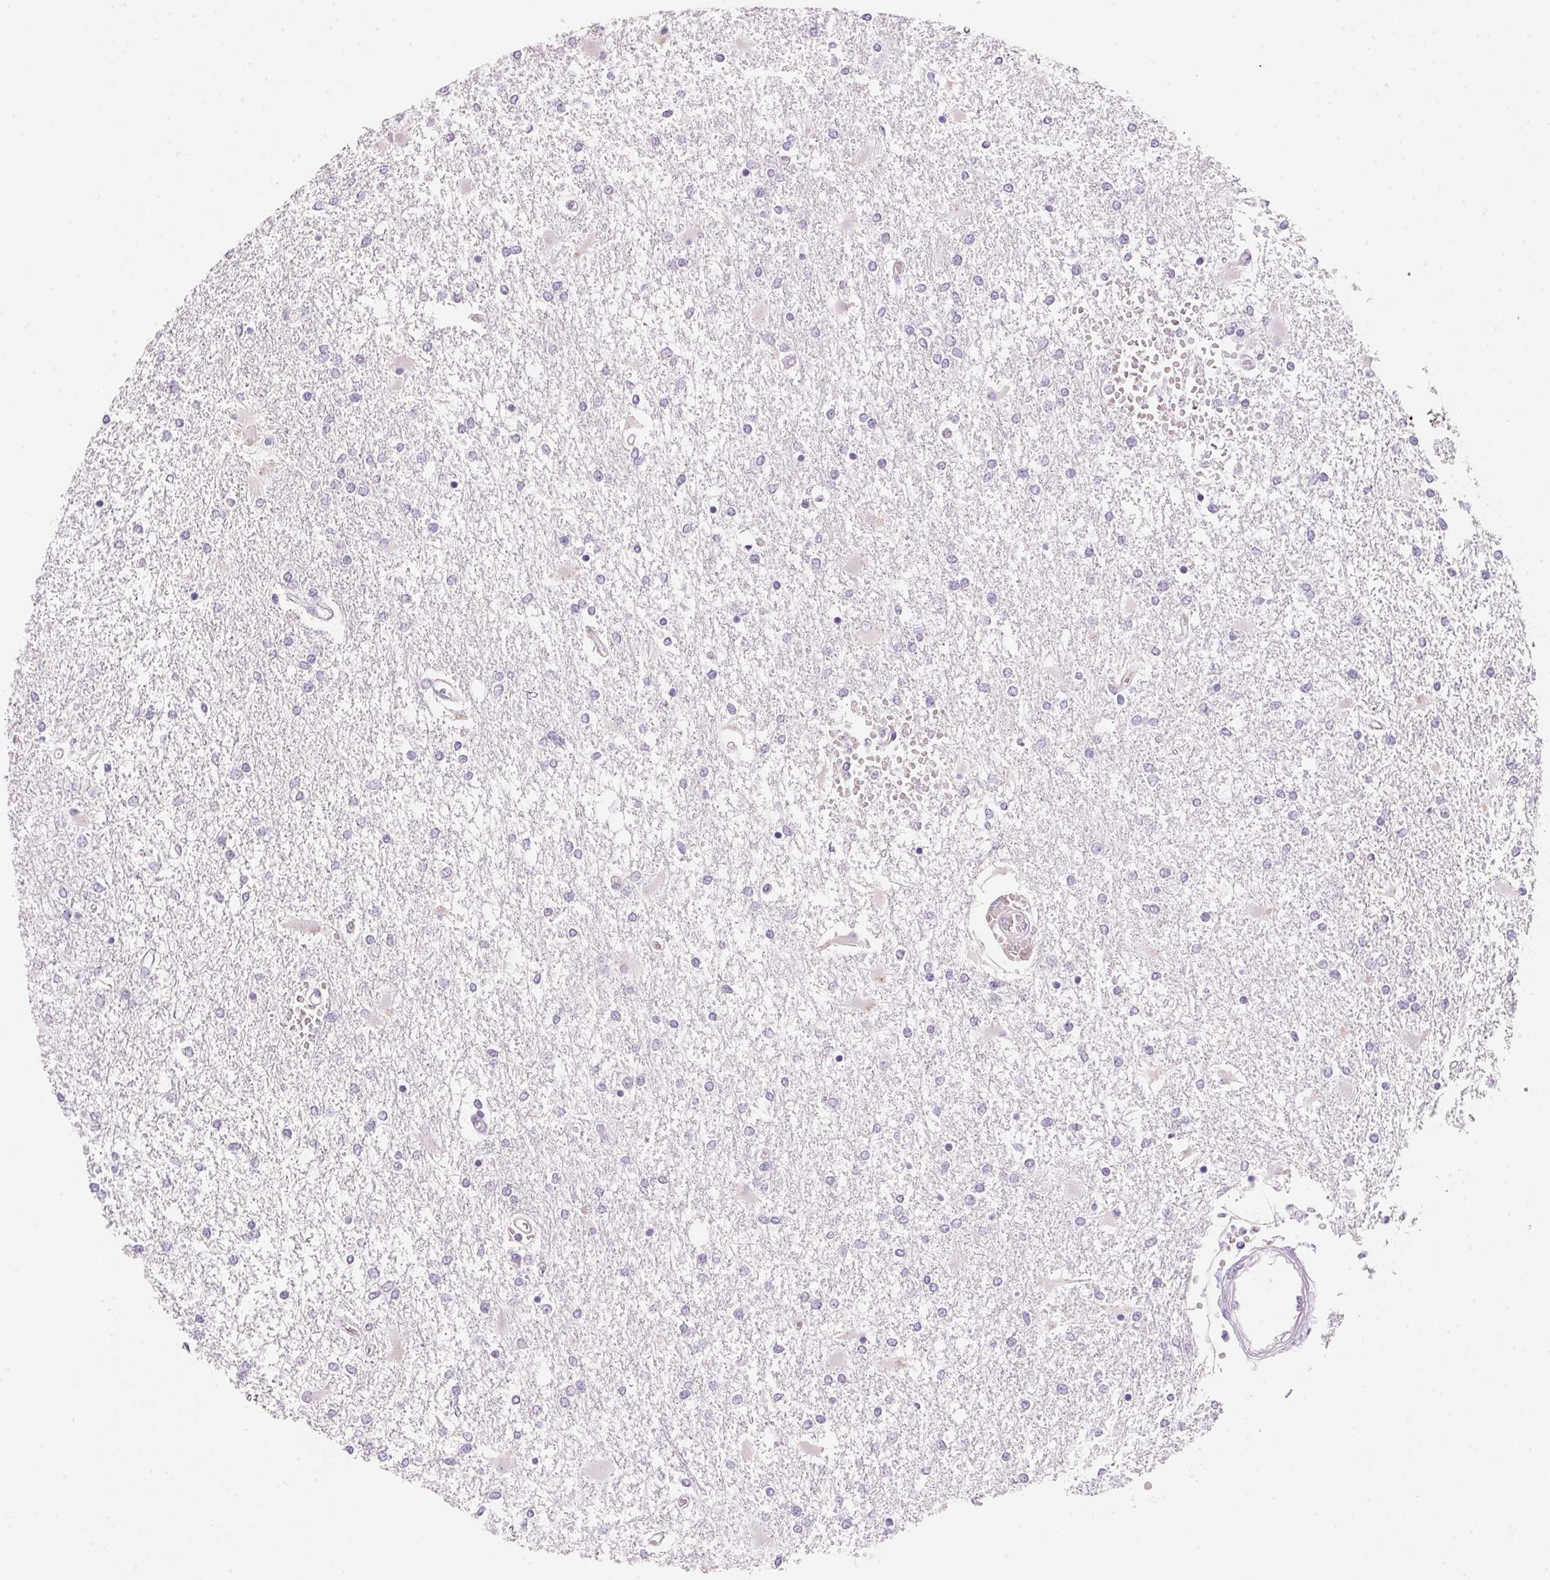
{"staining": {"intensity": "negative", "quantity": "none", "location": "none"}, "tissue": "glioma", "cell_type": "Tumor cells", "image_type": "cancer", "snomed": [{"axis": "morphology", "description": "Glioma, malignant, High grade"}, {"axis": "topography", "description": "Cerebral cortex"}], "caption": "Micrograph shows no significant protein expression in tumor cells of malignant high-grade glioma.", "gene": "CYP11B1", "patient": {"sex": "male", "age": 79}}